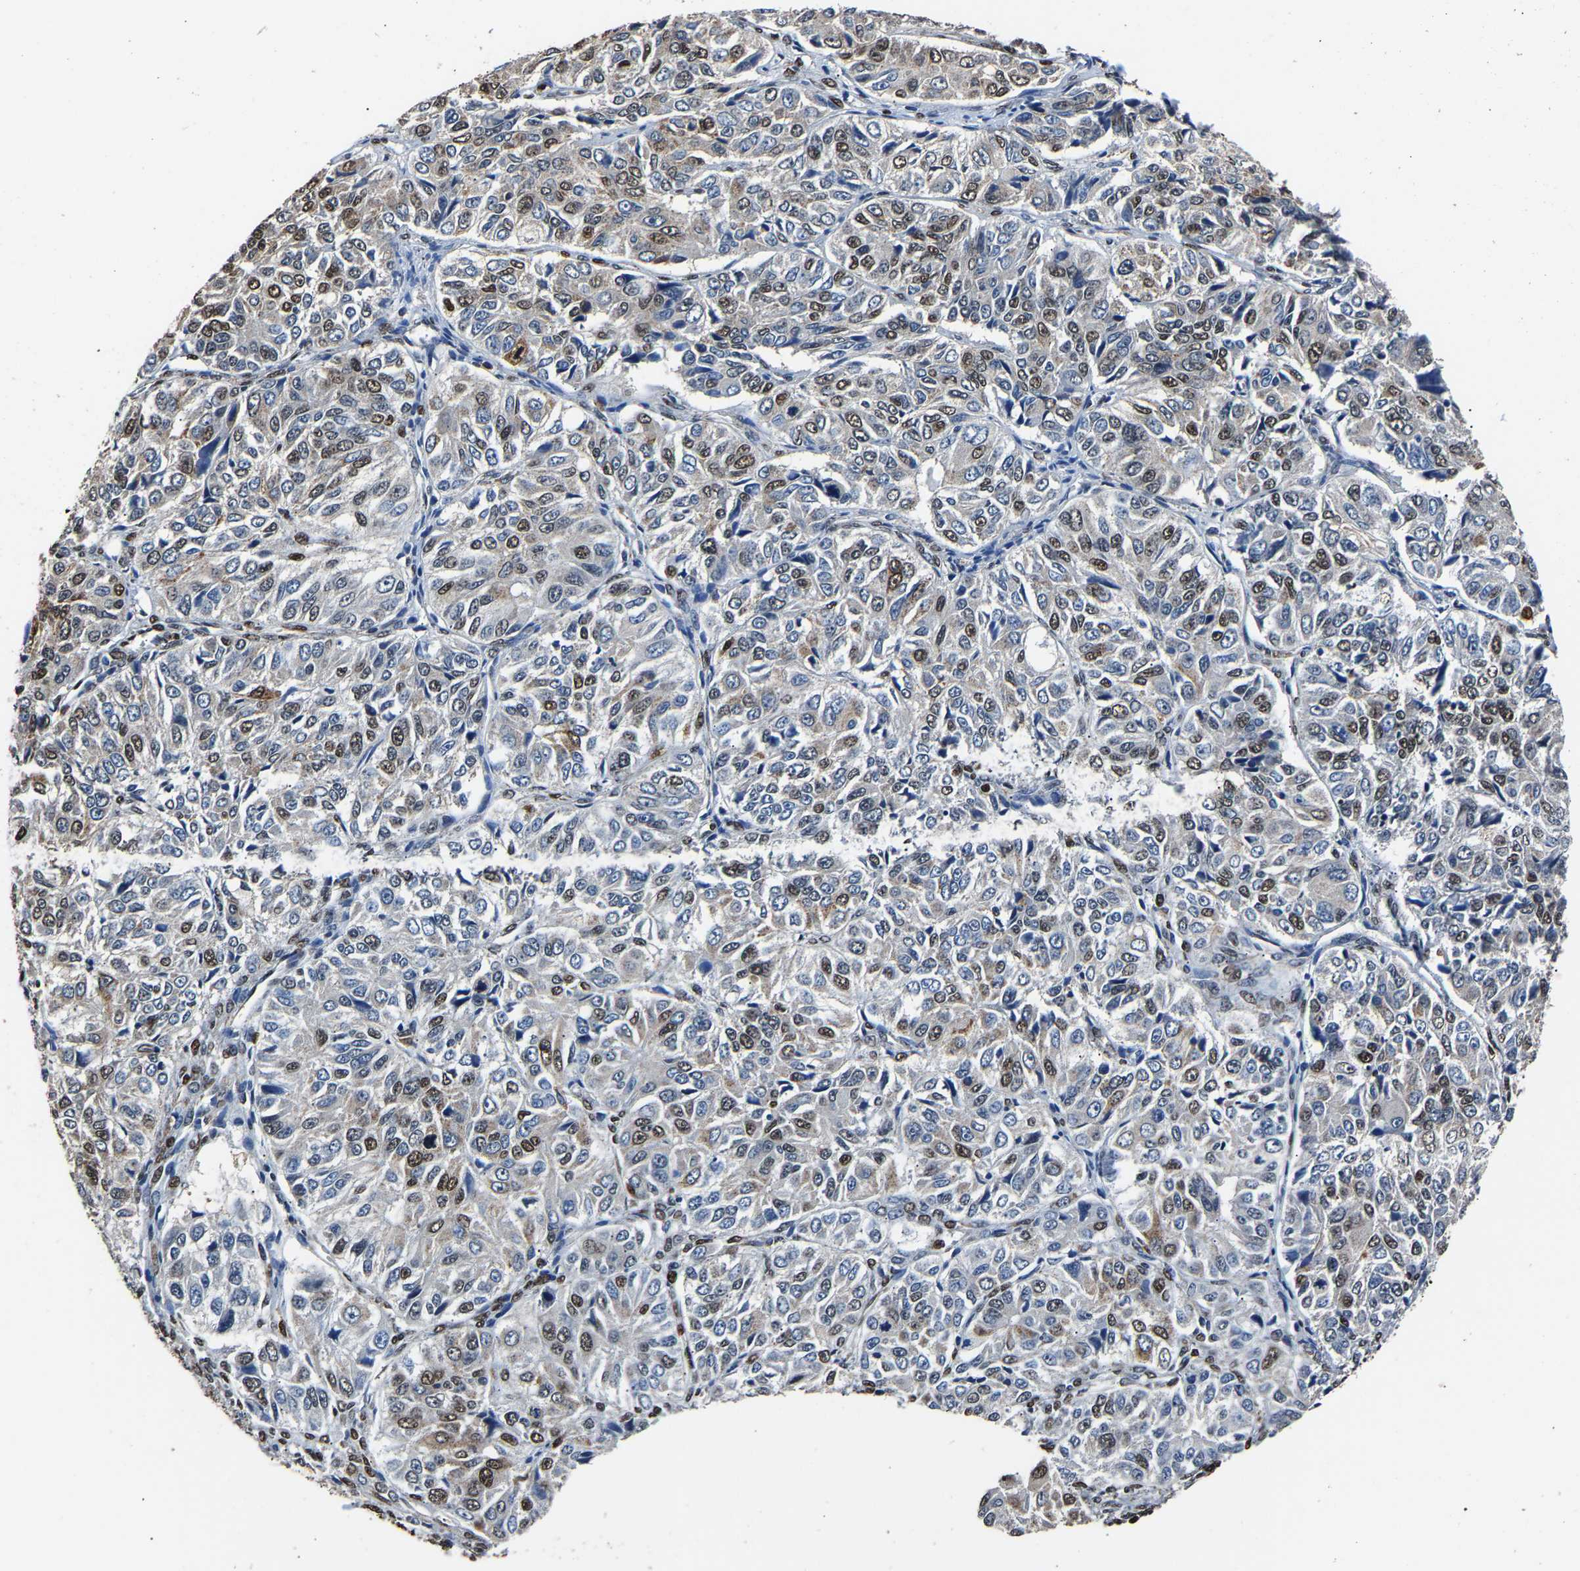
{"staining": {"intensity": "moderate", "quantity": ">75%", "location": "nuclear"}, "tissue": "ovarian cancer", "cell_type": "Tumor cells", "image_type": "cancer", "snomed": [{"axis": "morphology", "description": "Carcinoma, endometroid"}, {"axis": "topography", "description": "Ovary"}], "caption": "Immunohistochemistry (DAB (3,3'-diaminobenzidine)) staining of human ovarian cancer shows moderate nuclear protein positivity in approximately >75% of tumor cells.", "gene": "SAFB", "patient": {"sex": "female", "age": 51}}